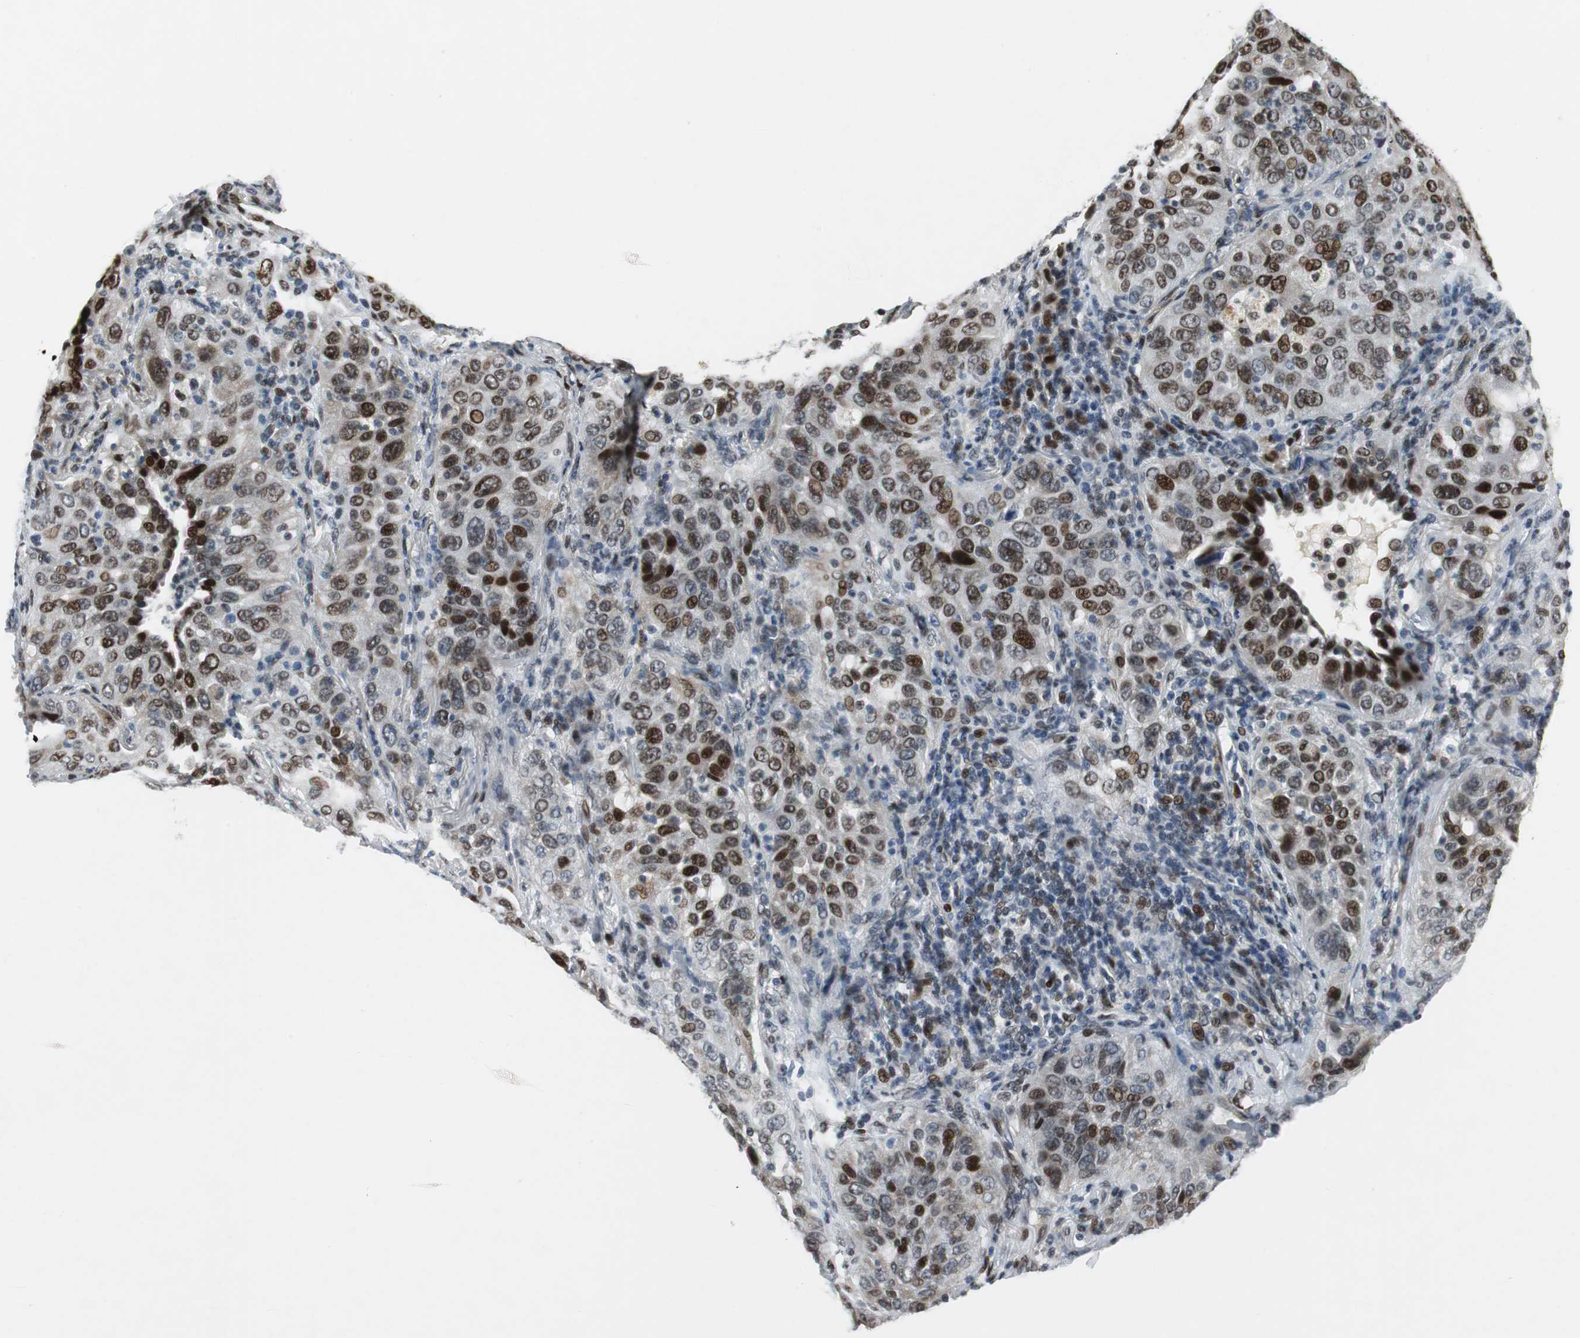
{"staining": {"intensity": "strong", "quantity": ">75%", "location": "nuclear"}, "tissue": "lung cancer", "cell_type": "Tumor cells", "image_type": "cancer", "snomed": [{"axis": "morphology", "description": "Squamous cell carcinoma, NOS"}, {"axis": "topography", "description": "Lung"}], "caption": "There is high levels of strong nuclear staining in tumor cells of lung cancer (squamous cell carcinoma), as demonstrated by immunohistochemical staining (brown color).", "gene": "AJUBA", "patient": {"sex": "female", "age": 67}}